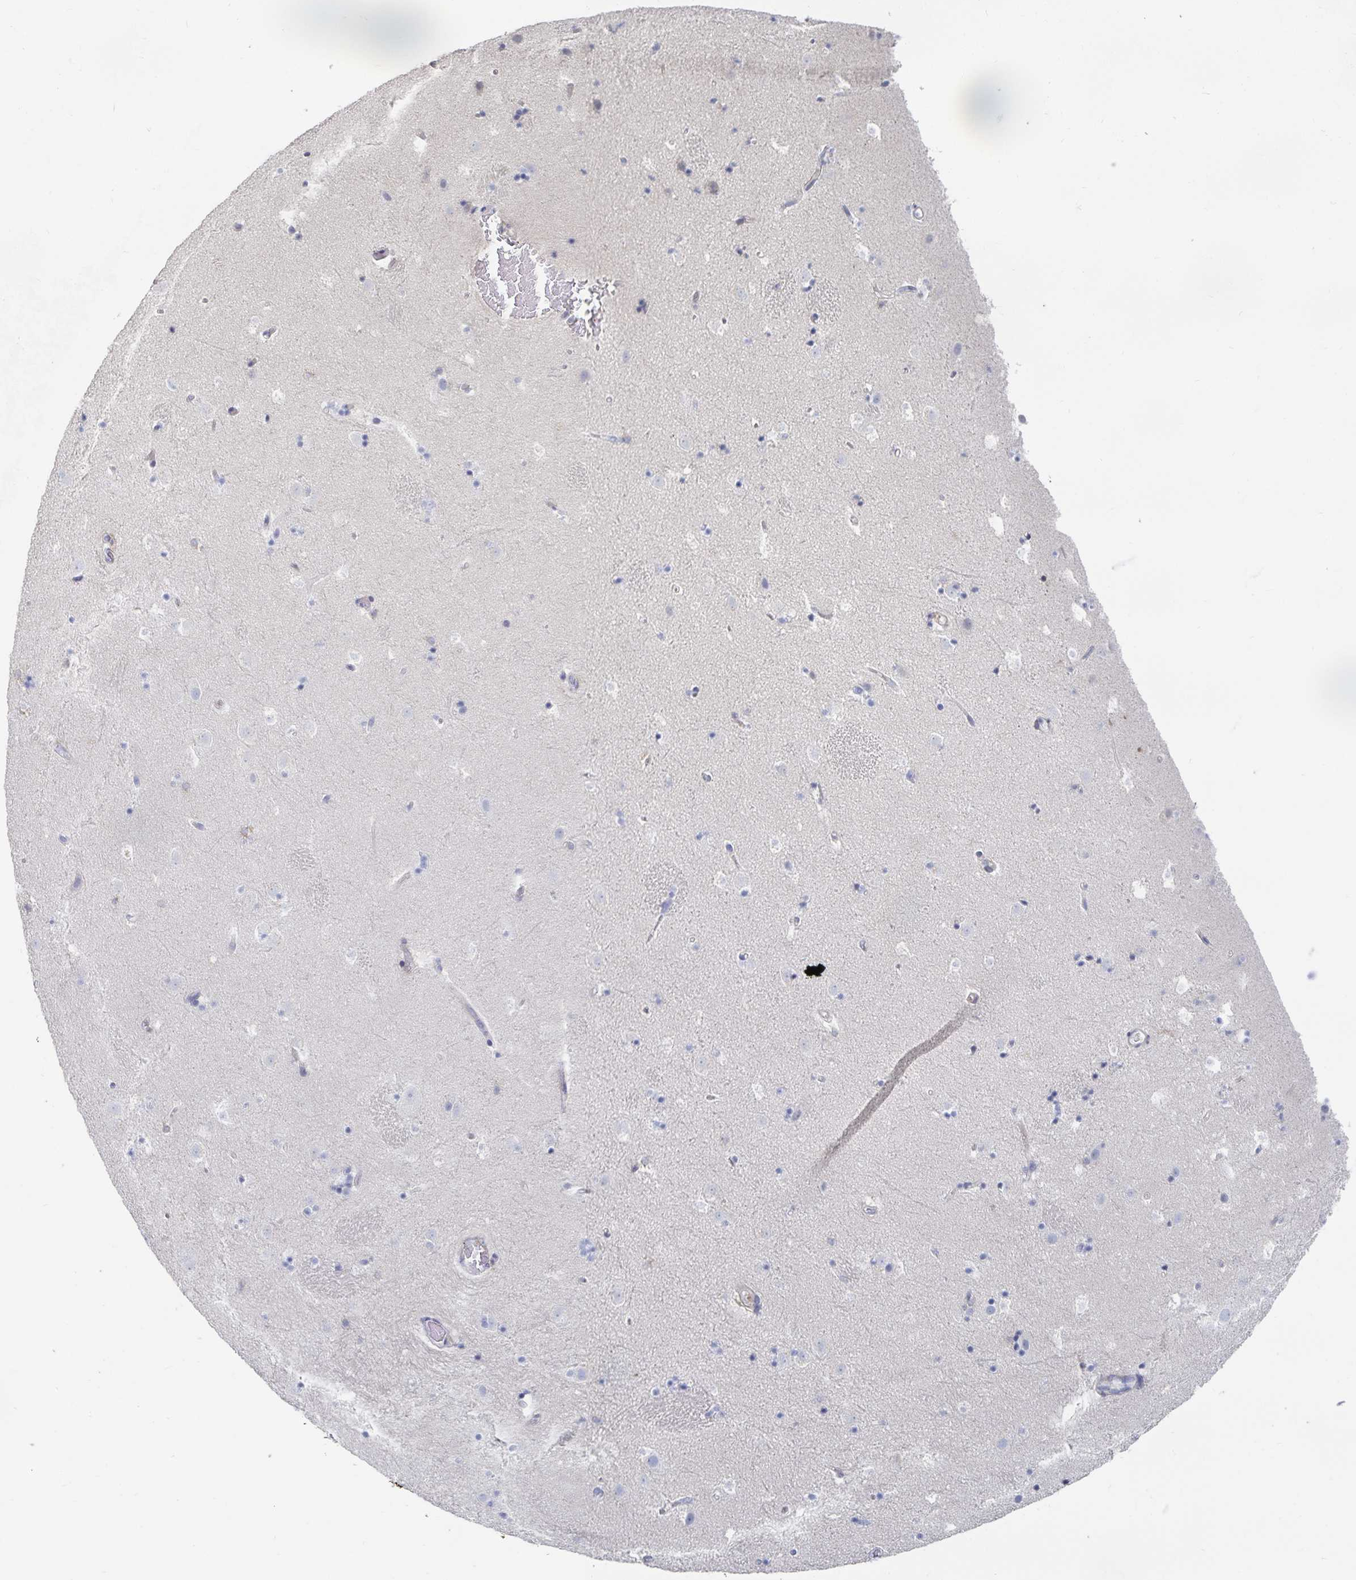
{"staining": {"intensity": "negative", "quantity": "none", "location": "none"}, "tissue": "caudate", "cell_type": "Glial cells", "image_type": "normal", "snomed": [{"axis": "morphology", "description": "Normal tissue, NOS"}, {"axis": "topography", "description": "Lateral ventricle wall"}], "caption": "Caudate stained for a protein using immunohistochemistry (IHC) reveals no expression glial cells.", "gene": "PIK3CD", "patient": {"sex": "male", "age": 37}}